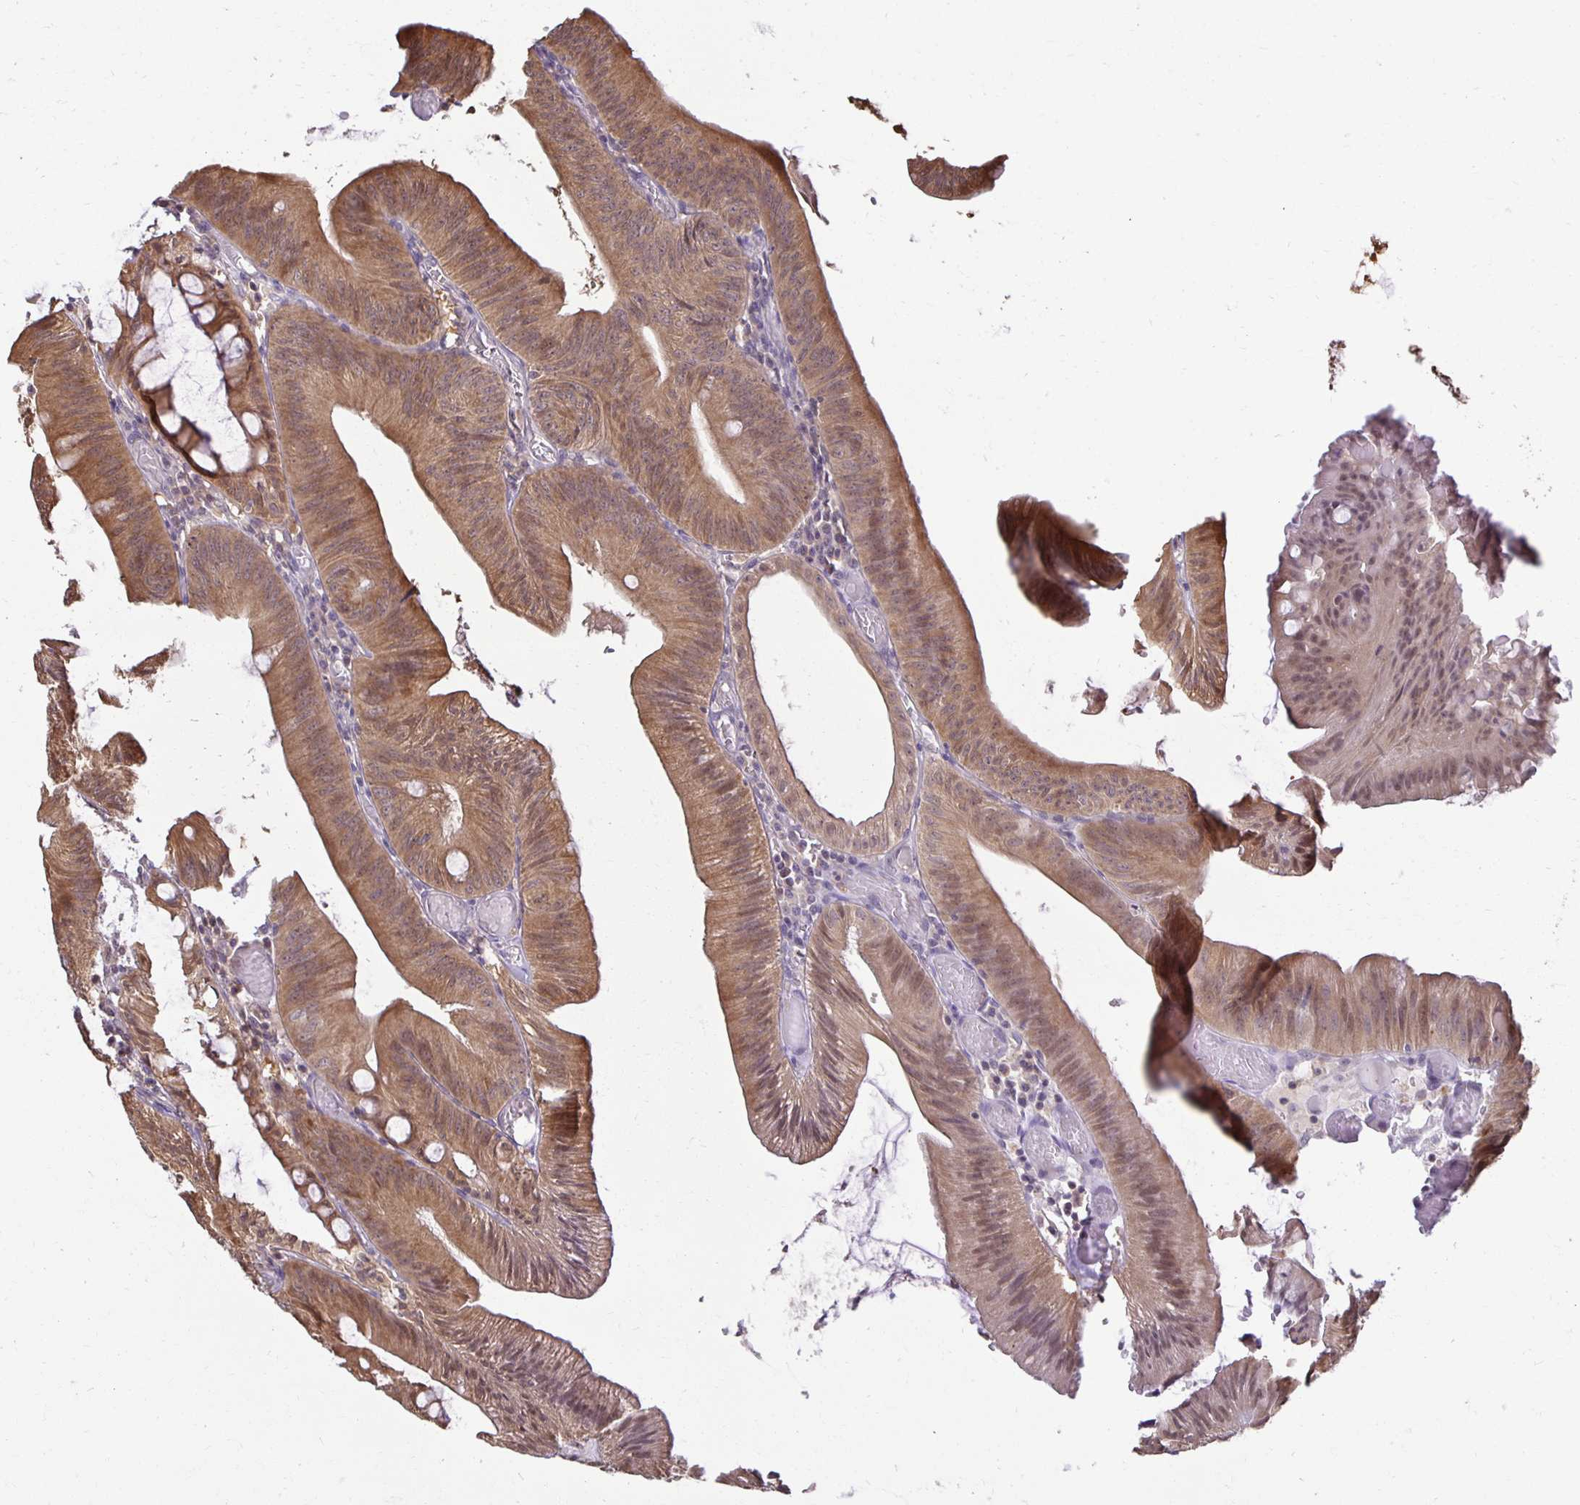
{"staining": {"intensity": "moderate", "quantity": ">75%", "location": "cytoplasmic/membranous"}, "tissue": "colorectal cancer", "cell_type": "Tumor cells", "image_type": "cancer", "snomed": [{"axis": "morphology", "description": "Adenocarcinoma, NOS"}, {"axis": "topography", "description": "Colon"}], "caption": "IHC (DAB (3,3'-diaminobenzidine)) staining of human colorectal adenocarcinoma demonstrates moderate cytoplasmic/membranous protein expression in about >75% of tumor cells.", "gene": "MIEN1", "patient": {"sex": "male", "age": 84}}